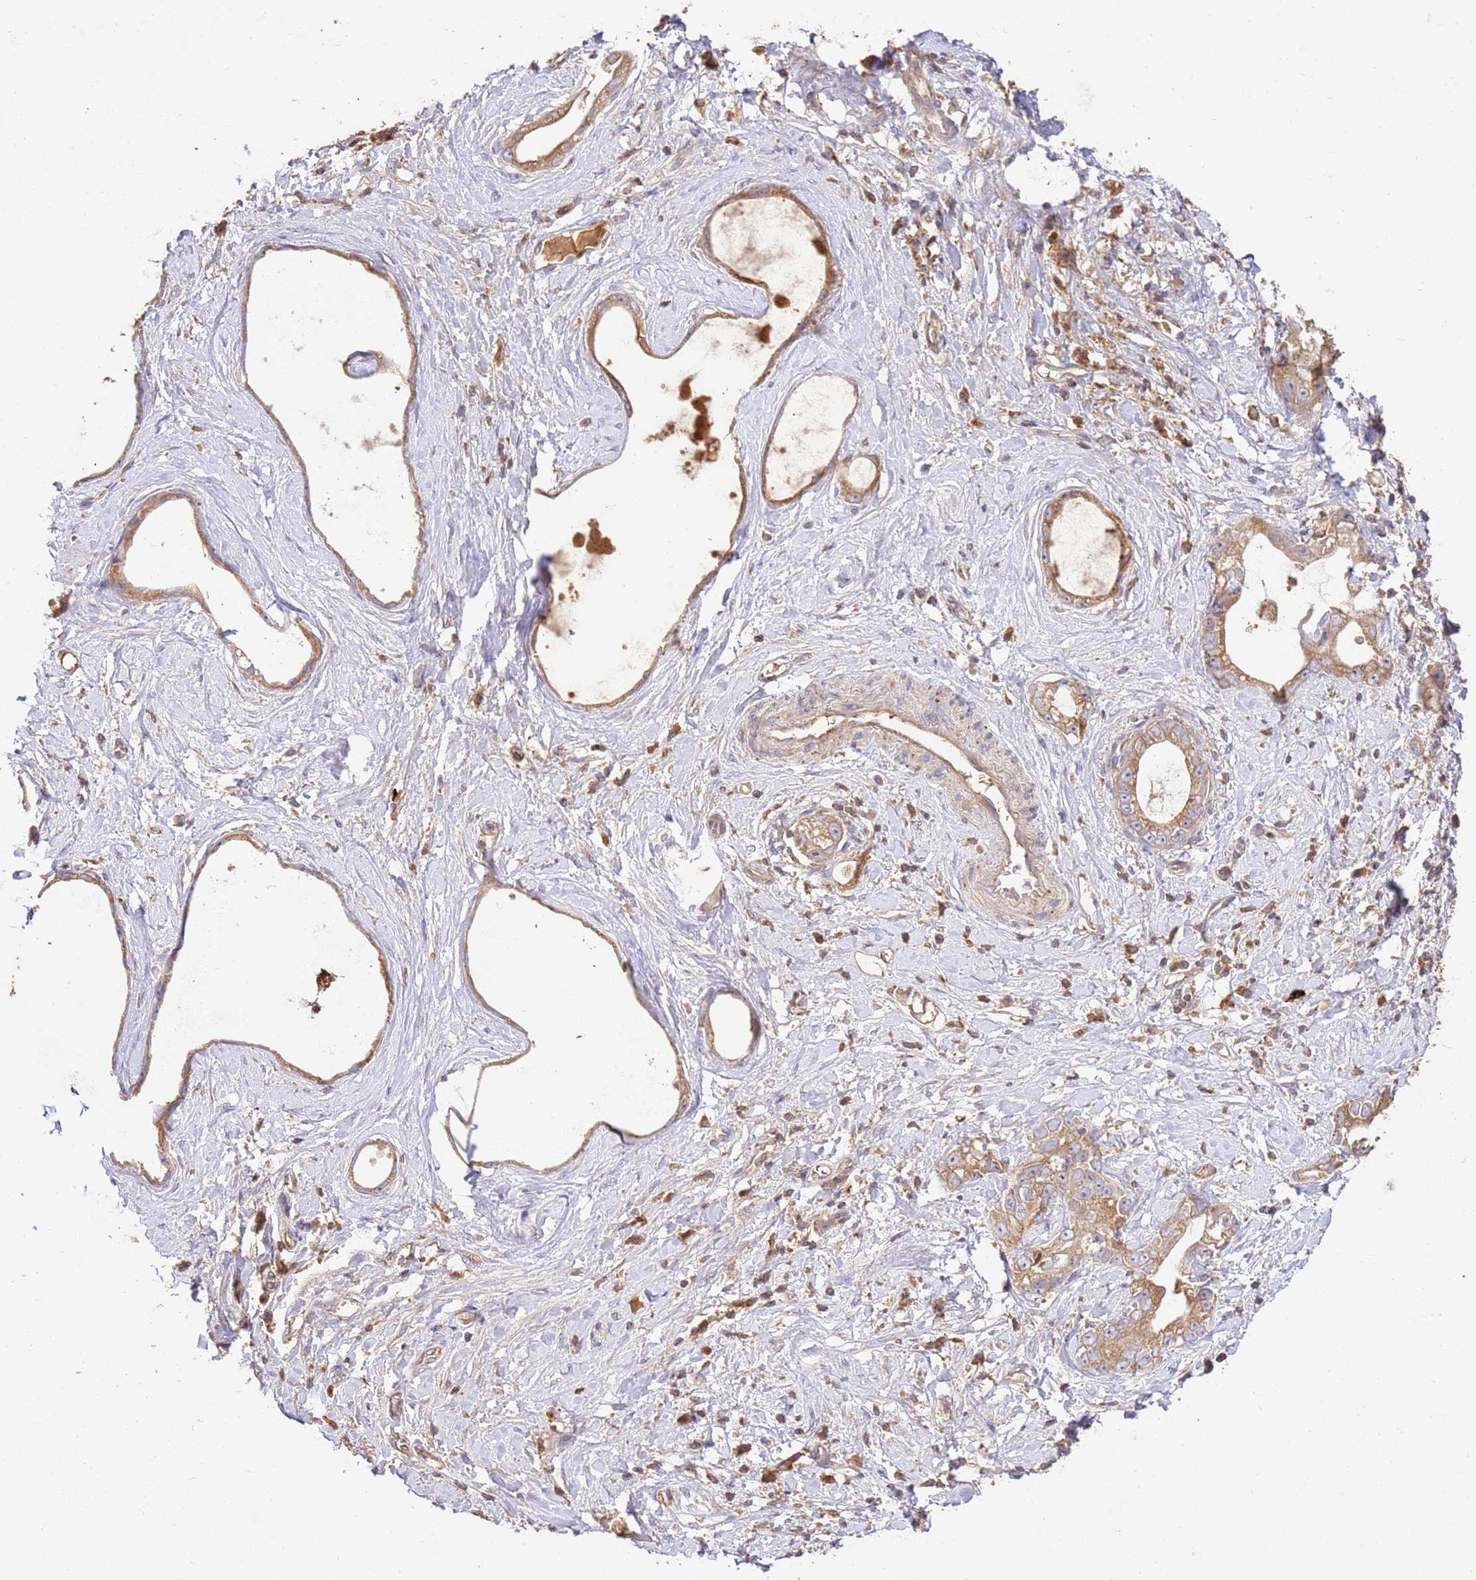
{"staining": {"intensity": "moderate", "quantity": ">75%", "location": "cytoplasmic/membranous"}, "tissue": "stomach cancer", "cell_type": "Tumor cells", "image_type": "cancer", "snomed": [{"axis": "morphology", "description": "Adenocarcinoma, NOS"}, {"axis": "topography", "description": "Stomach"}], "caption": "This is a histology image of immunohistochemistry (IHC) staining of stomach cancer, which shows moderate expression in the cytoplasmic/membranous of tumor cells.", "gene": "LRRC28", "patient": {"sex": "male", "age": 55}}